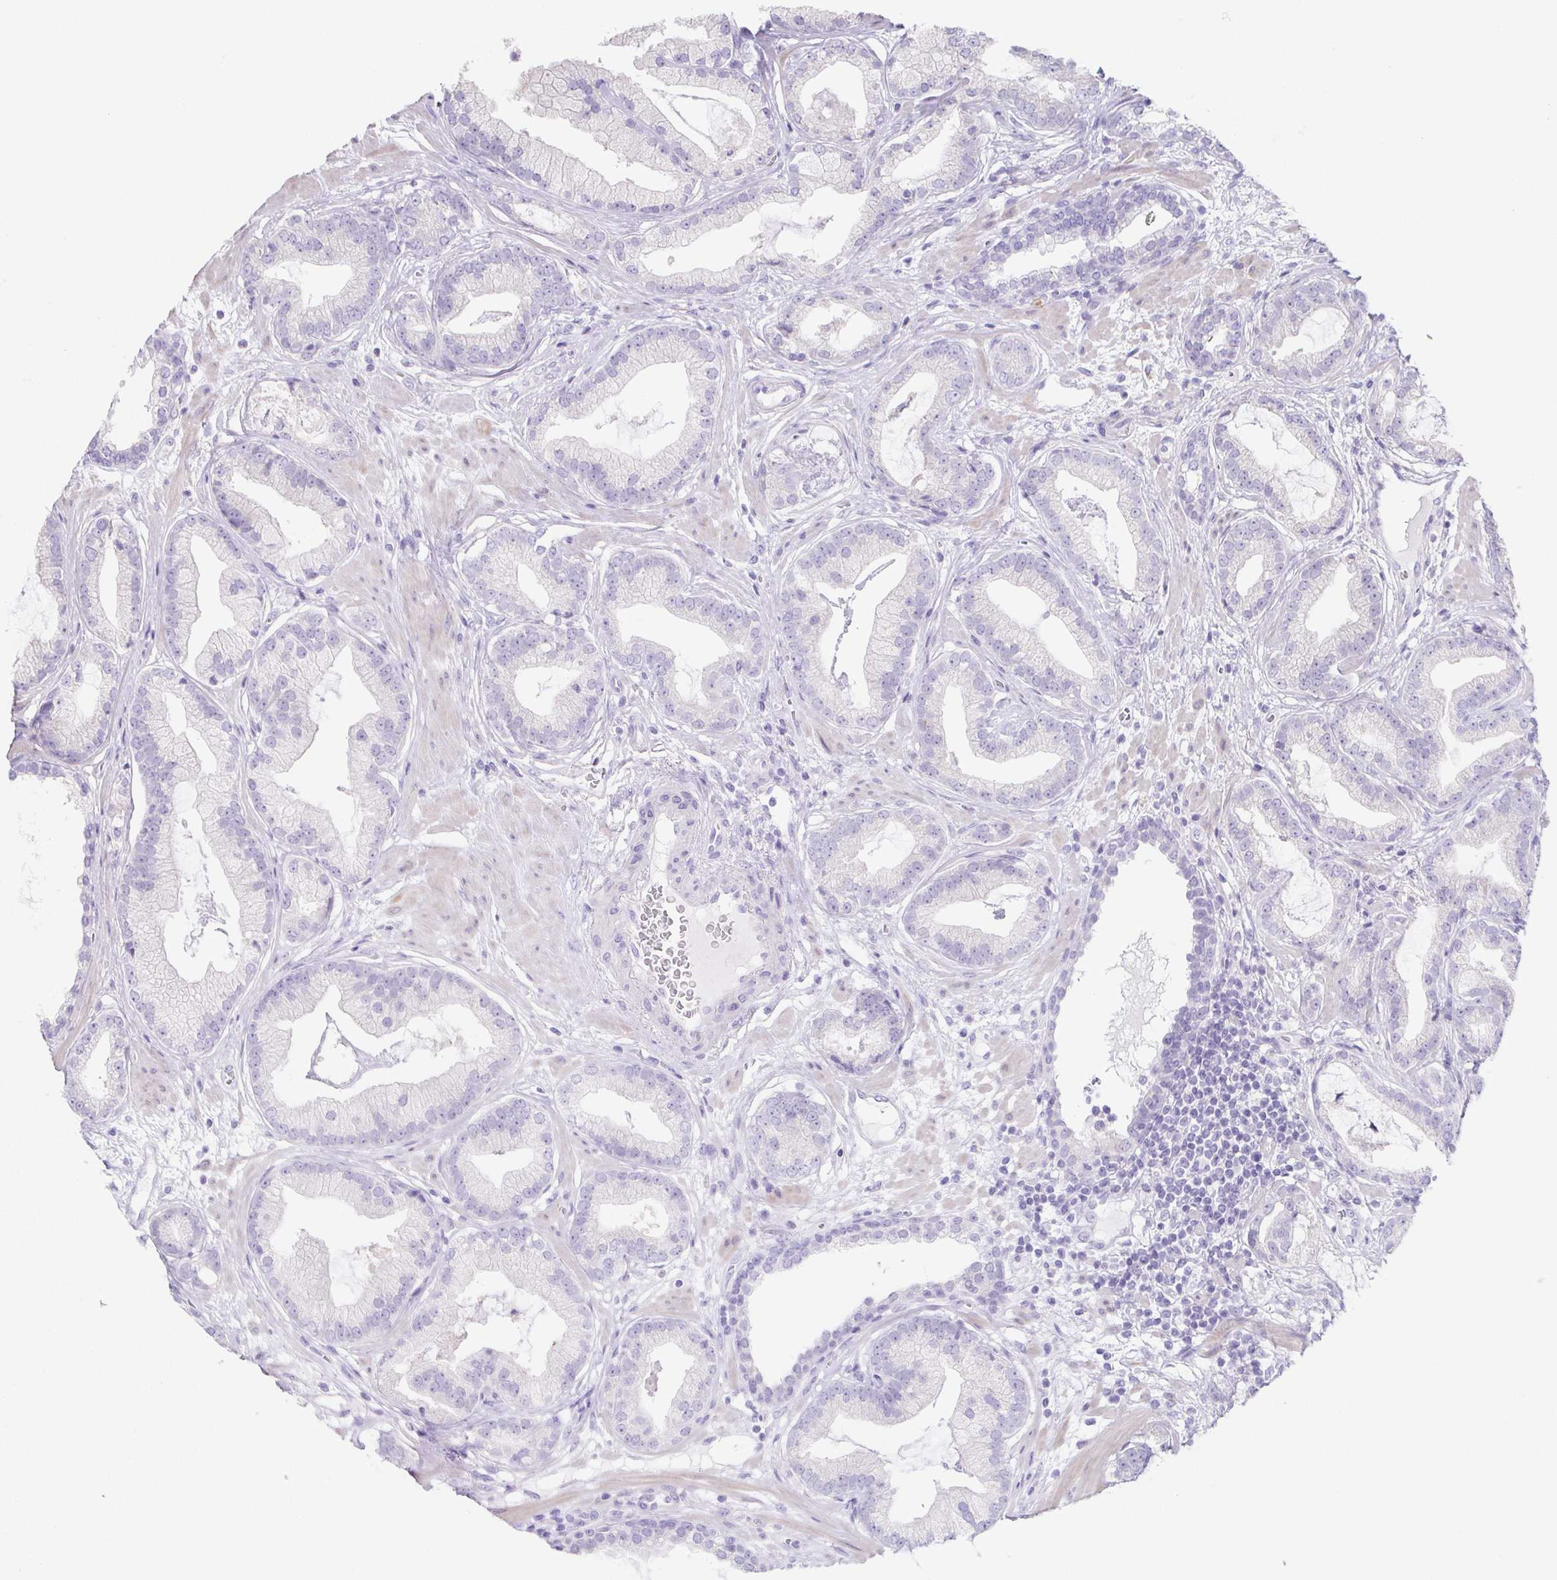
{"staining": {"intensity": "negative", "quantity": "none", "location": "none"}, "tissue": "prostate cancer", "cell_type": "Tumor cells", "image_type": "cancer", "snomed": [{"axis": "morphology", "description": "Adenocarcinoma, Low grade"}, {"axis": "topography", "description": "Prostate"}], "caption": "Tumor cells are negative for protein expression in human prostate low-grade adenocarcinoma. (Immunohistochemistry (ihc), brightfield microscopy, high magnification).", "gene": "HDGFL1", "patient": {"sex": "male", "age": 62}}